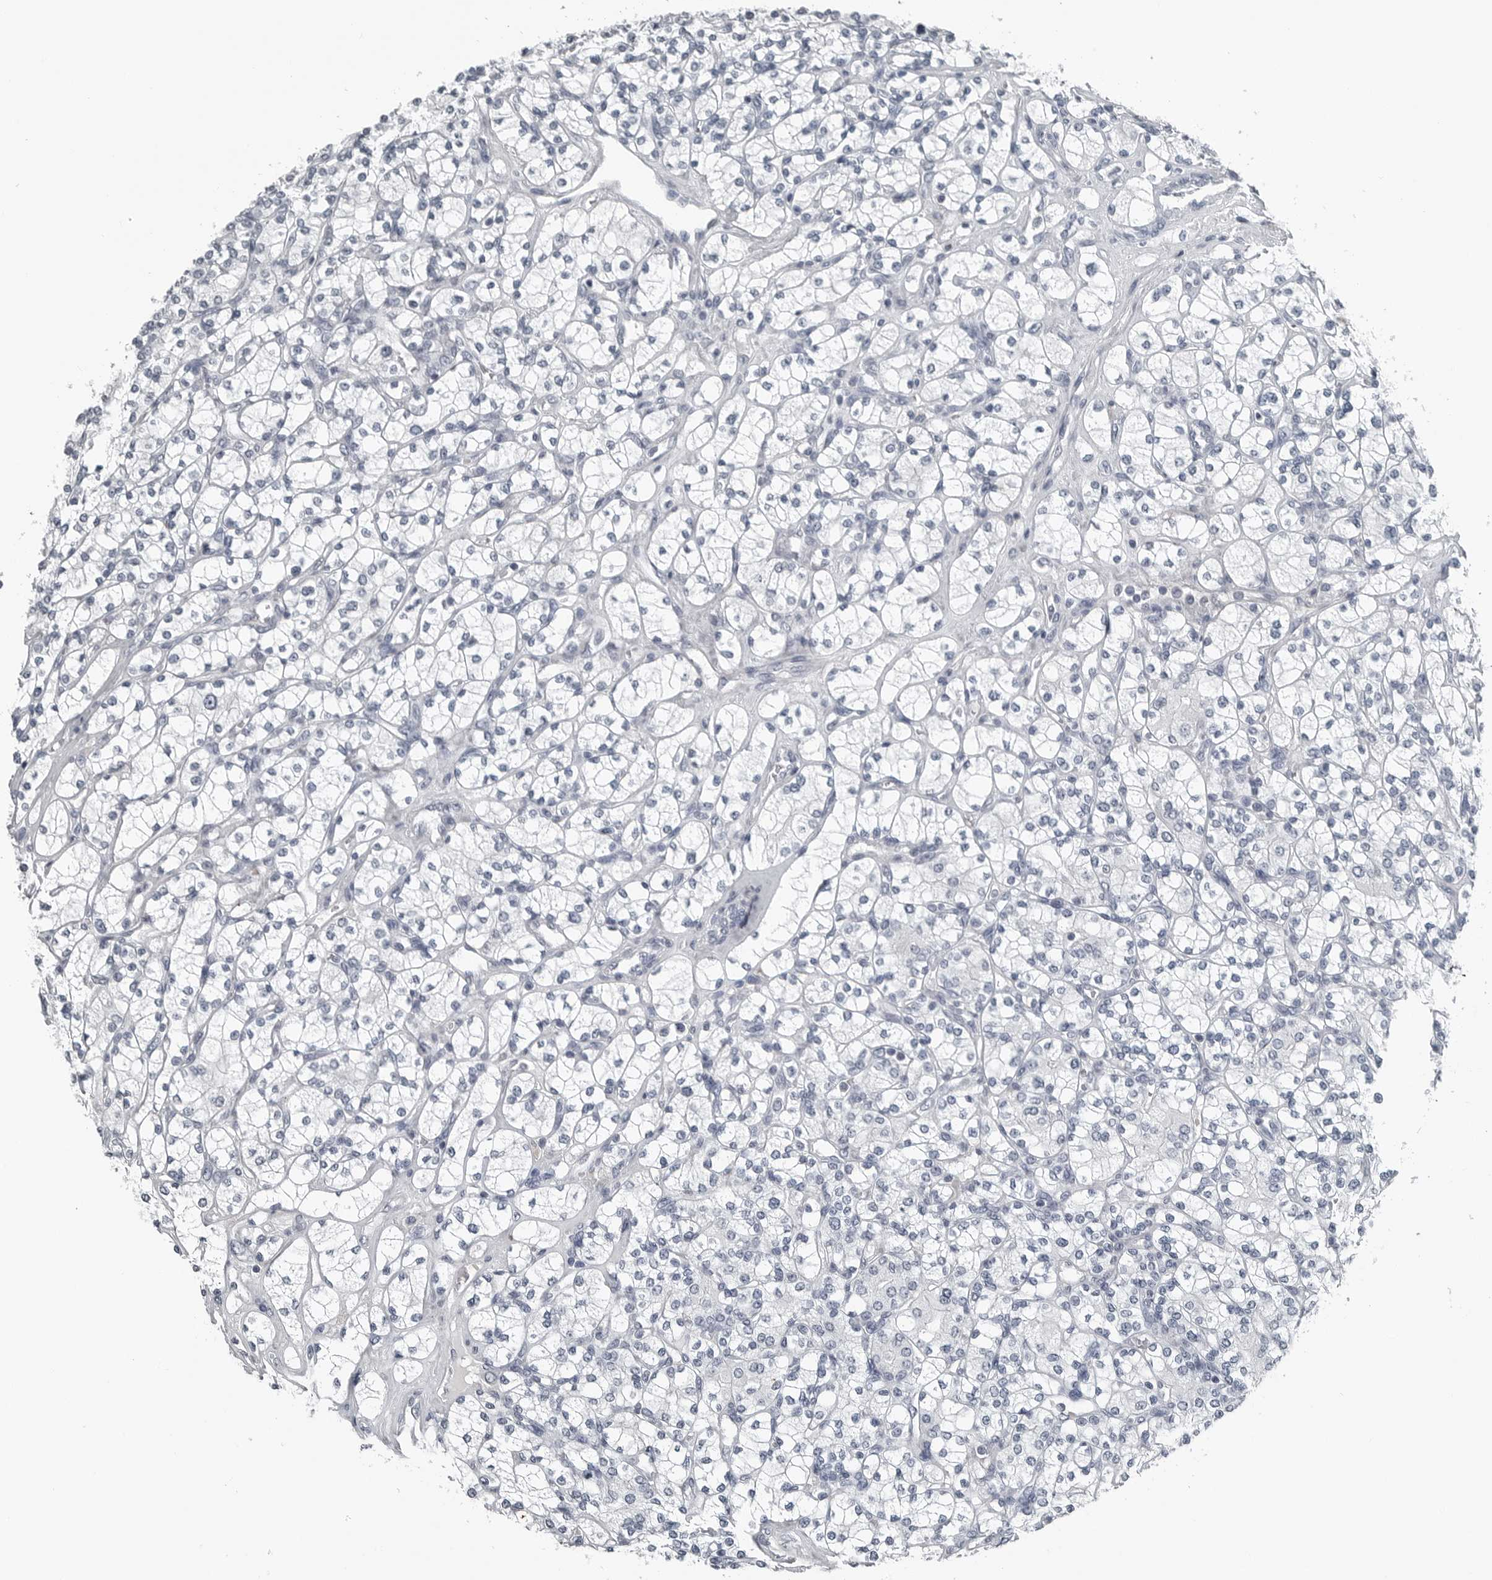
{"staining": {"intensity": "negative", "quantity": "none", "location": "none"}, "tissue": "renal cancer", "cell_type": "Tumor cells", "image_type": "cancer", "snomed": [{"axis": "morphology", "description": "Adenocarcinoma, NOS"}, {"axis": "topography", "description": "Kidney"}], "caption": "Image shows no significant protein expression in tumor cells of adenocarcinoma (renal).", "gene": "SPINK1", "patient": {"sex": "male", "age": 77}}